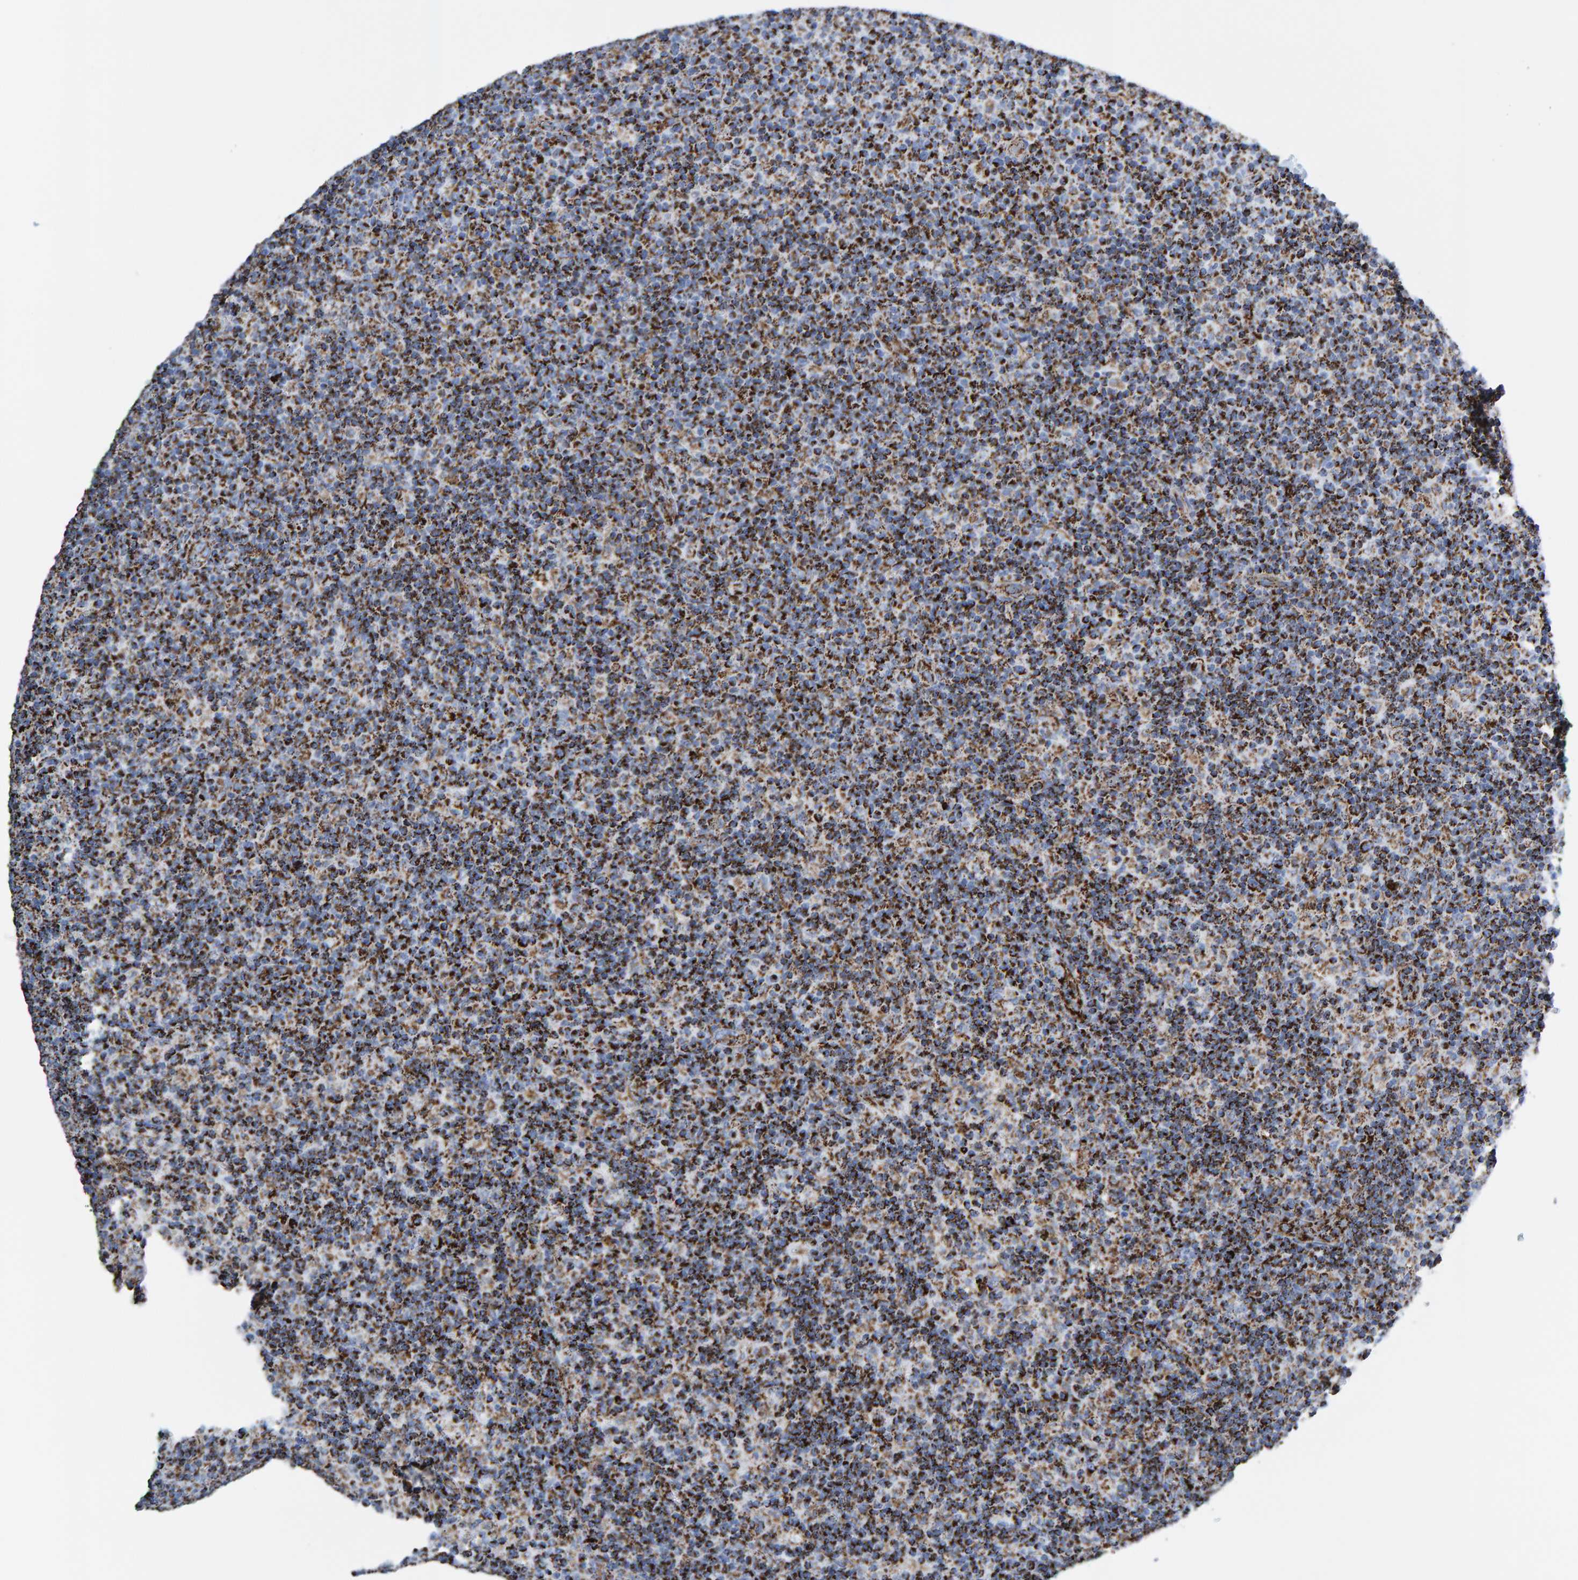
{"staining": {"intensity": "strong", "quantity": ">75%", "location": "cytoplasmic/membranous"}, "tissue": "lymph node", "cell_type": "Germinal center cells", "image_type": "normal", "snomed": [{"axis": "morphology", "description": "Normal tissue, NOS"}, {"axis": "morphology", "description": "Inflammation, NOS"}, {"axis": "topography", "description": "Lymph node"}], "caption": "Protein staining of benign lymph node shows strong cytoplasmic/membranous staining in approximately >75% of germinal center cells. Nuclei are stained in blue.", "gene": "ENSG00000262660", "patient": {"sex": "male", "age": 55}}